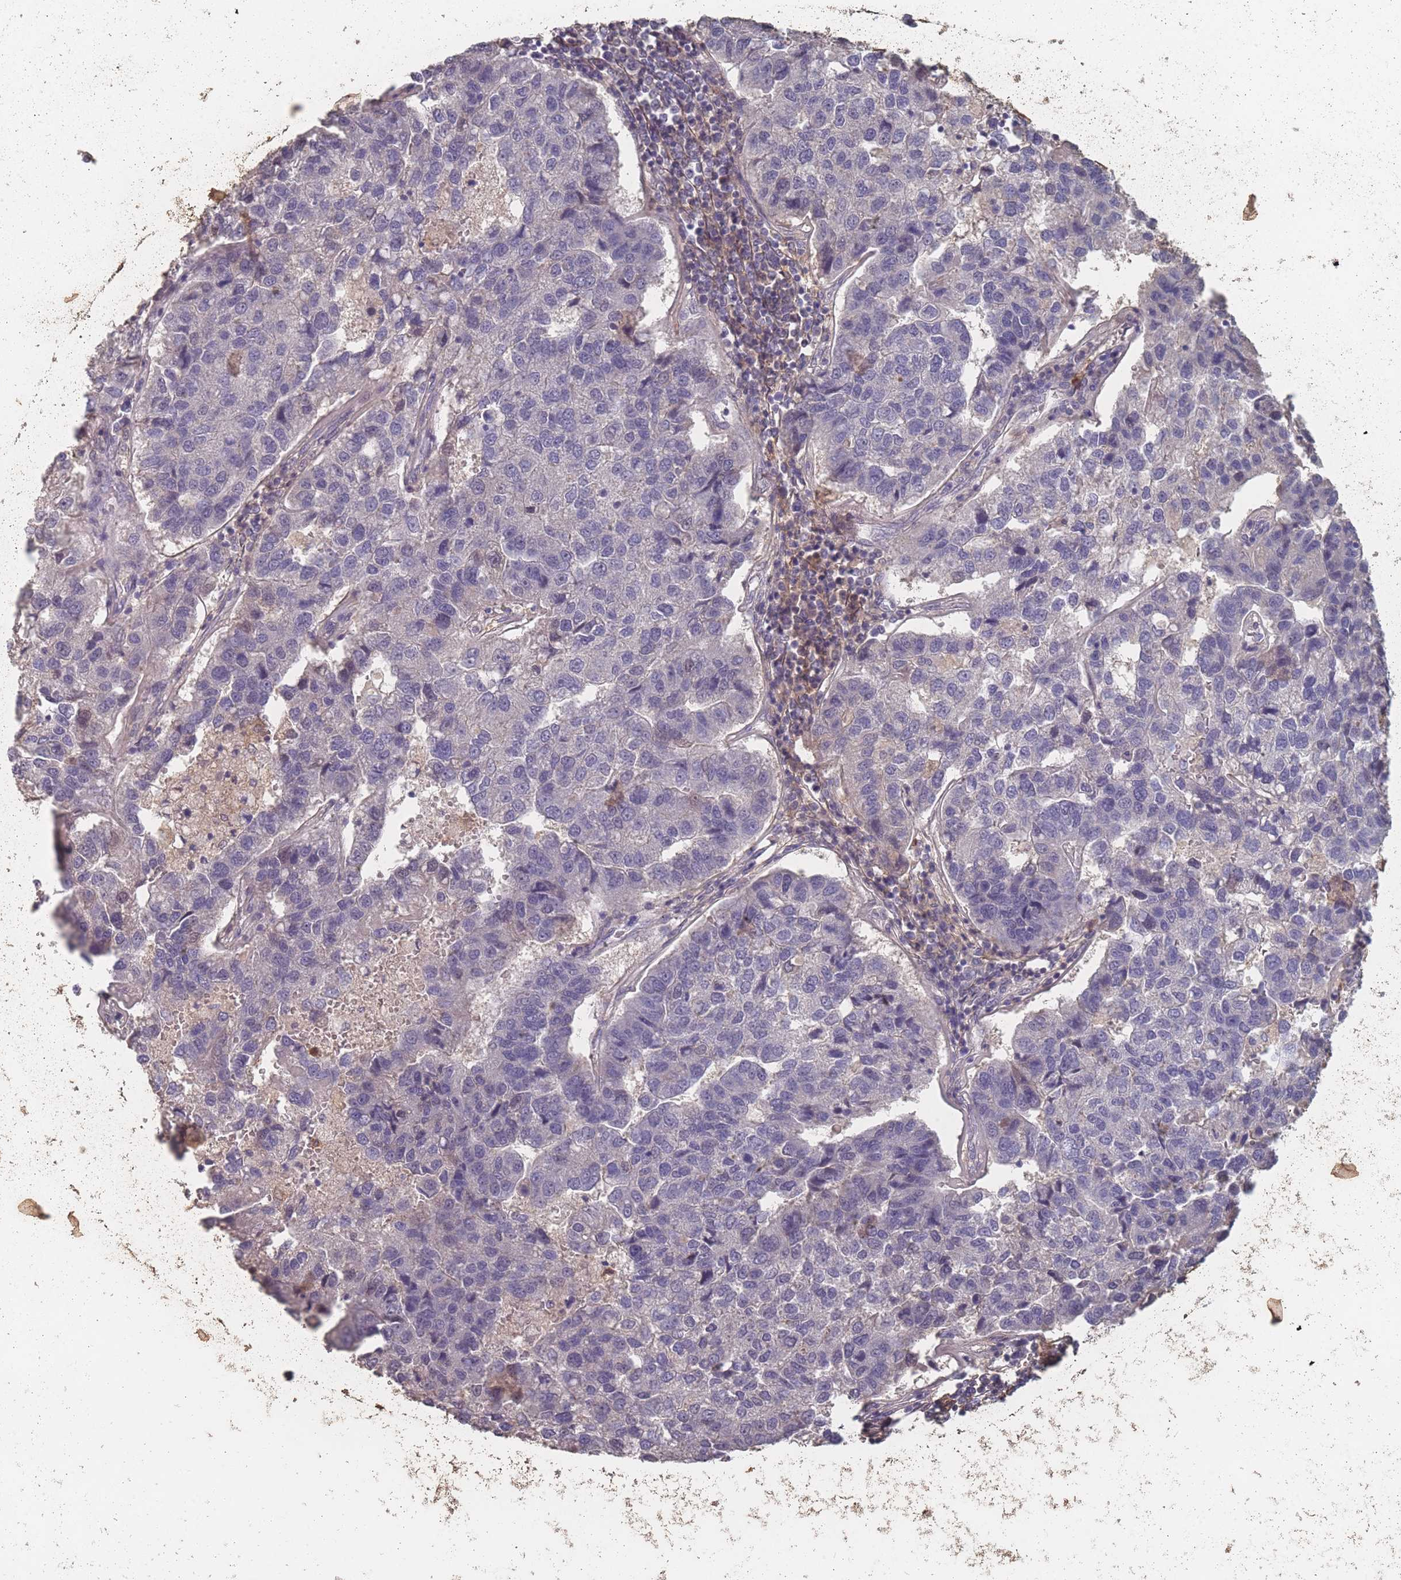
{"staining": {"intensity": "negative", "quantity": "none", "location": "none"}, "tissue": "pancreatic cancer", "cell_type": "Tumor cells", "image_type": "cancer", "snomed": [{"axis": "morphology", "description": "Adenocarcinoma, NOS"}, {"axis": "topography", "description": "Pancreas"}], "caption": "High magnification brightfield microscopy of pancreatic adenocarcinoma stained with DAB (brown) and counterstained with hematoxylin (blue): tumor cells show no significant positivity.", "gene": "BST1", "patient": {"sex": "female", "age": 61}}